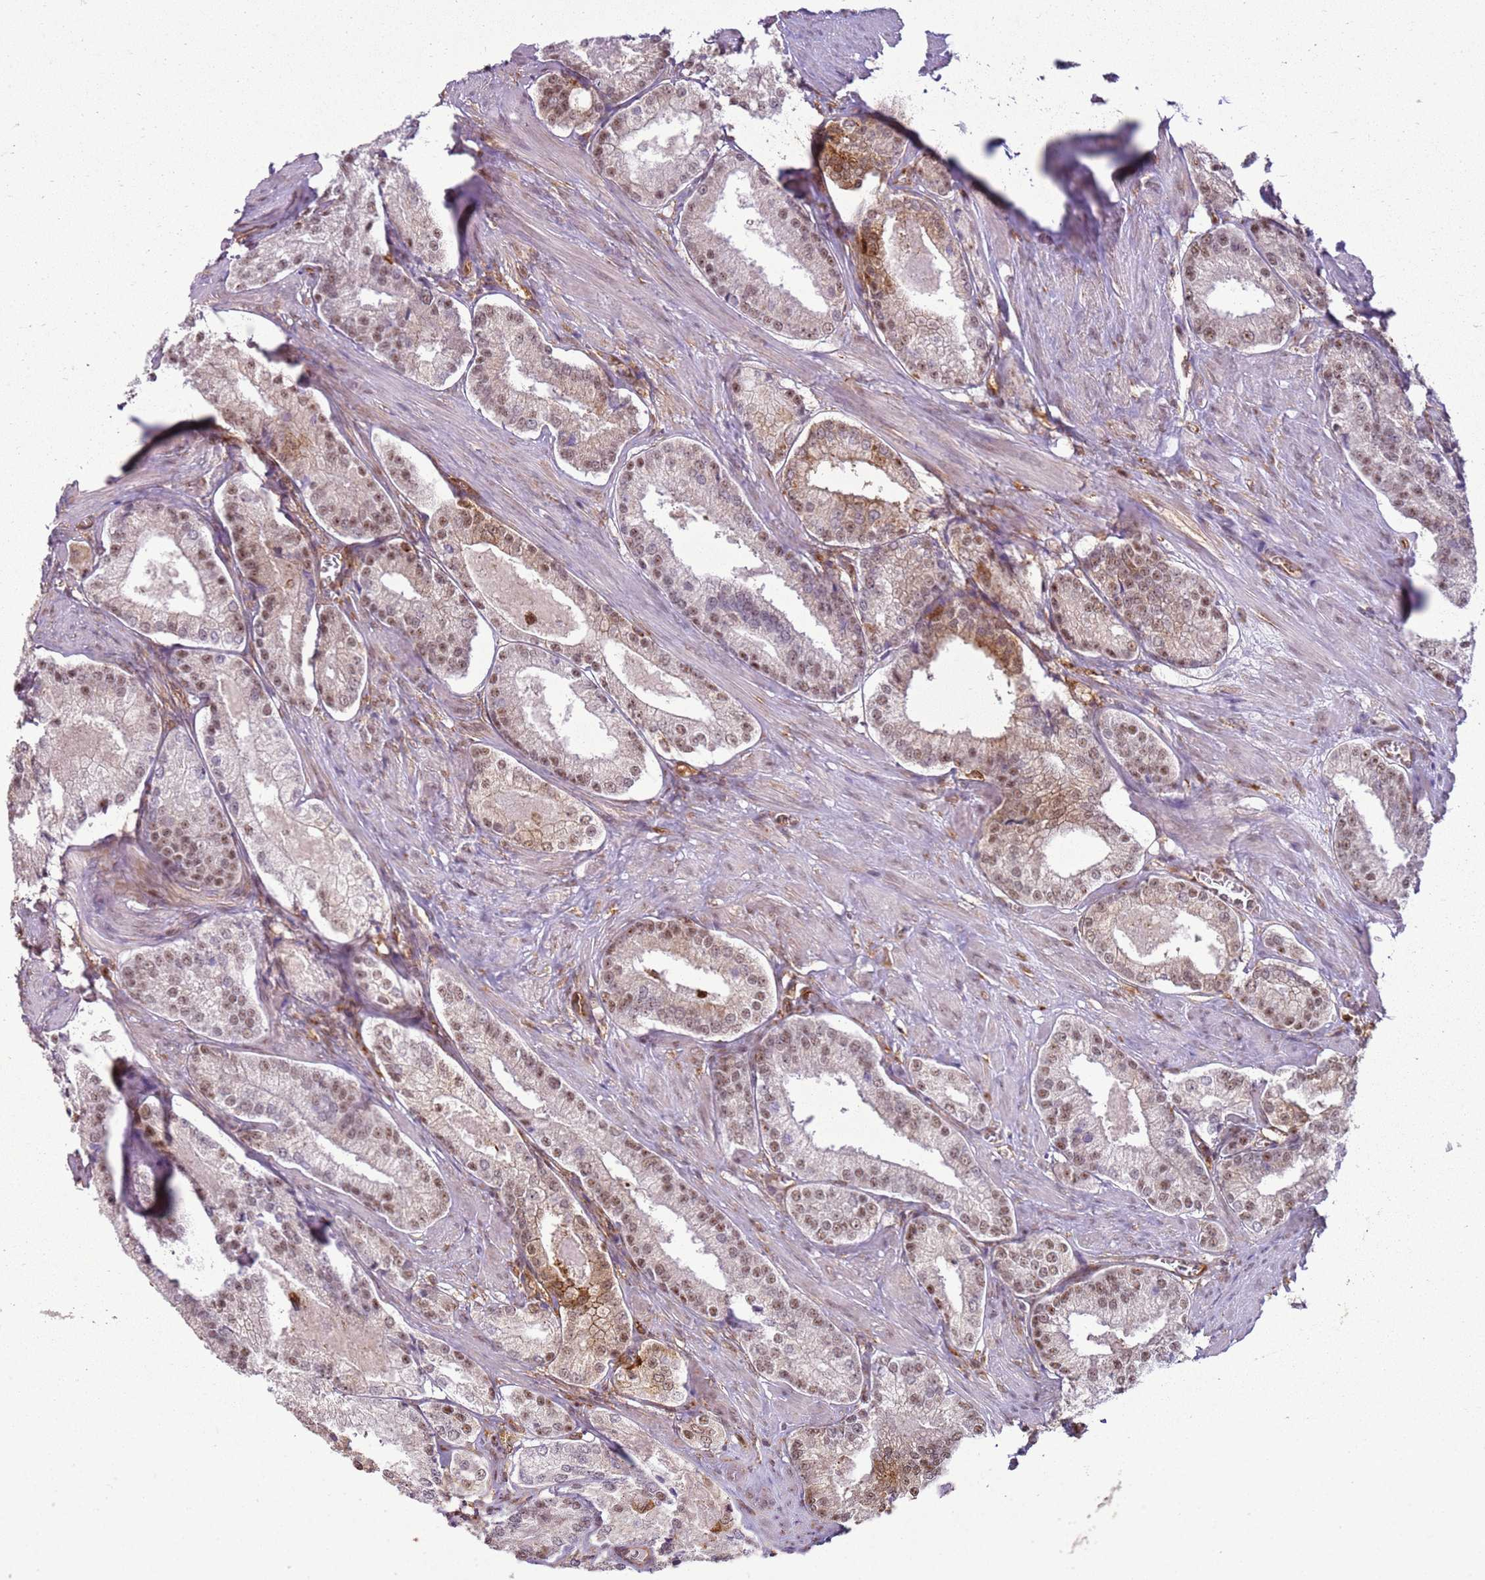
{"staining": {"intensity": "weak", "quantity": ">75%", "location": "nuclear"}, "tissue": "prostate cancer", "cell_type": "Tumor cells", "image_type": "cancer", "snomed": [{"axis": "morphology", "description": "Adenocarcinoma, Low grade"}, {"axis": "topography", "description": "Prostate"}], "caption": "Protein staining of prostate adenocarcinoma (low-grade) tissue demonstrates weak nuclear expression in about >75% of tumor cells.", "gene": "GABRE", "patient": {"sex": "male", "age": 54}}